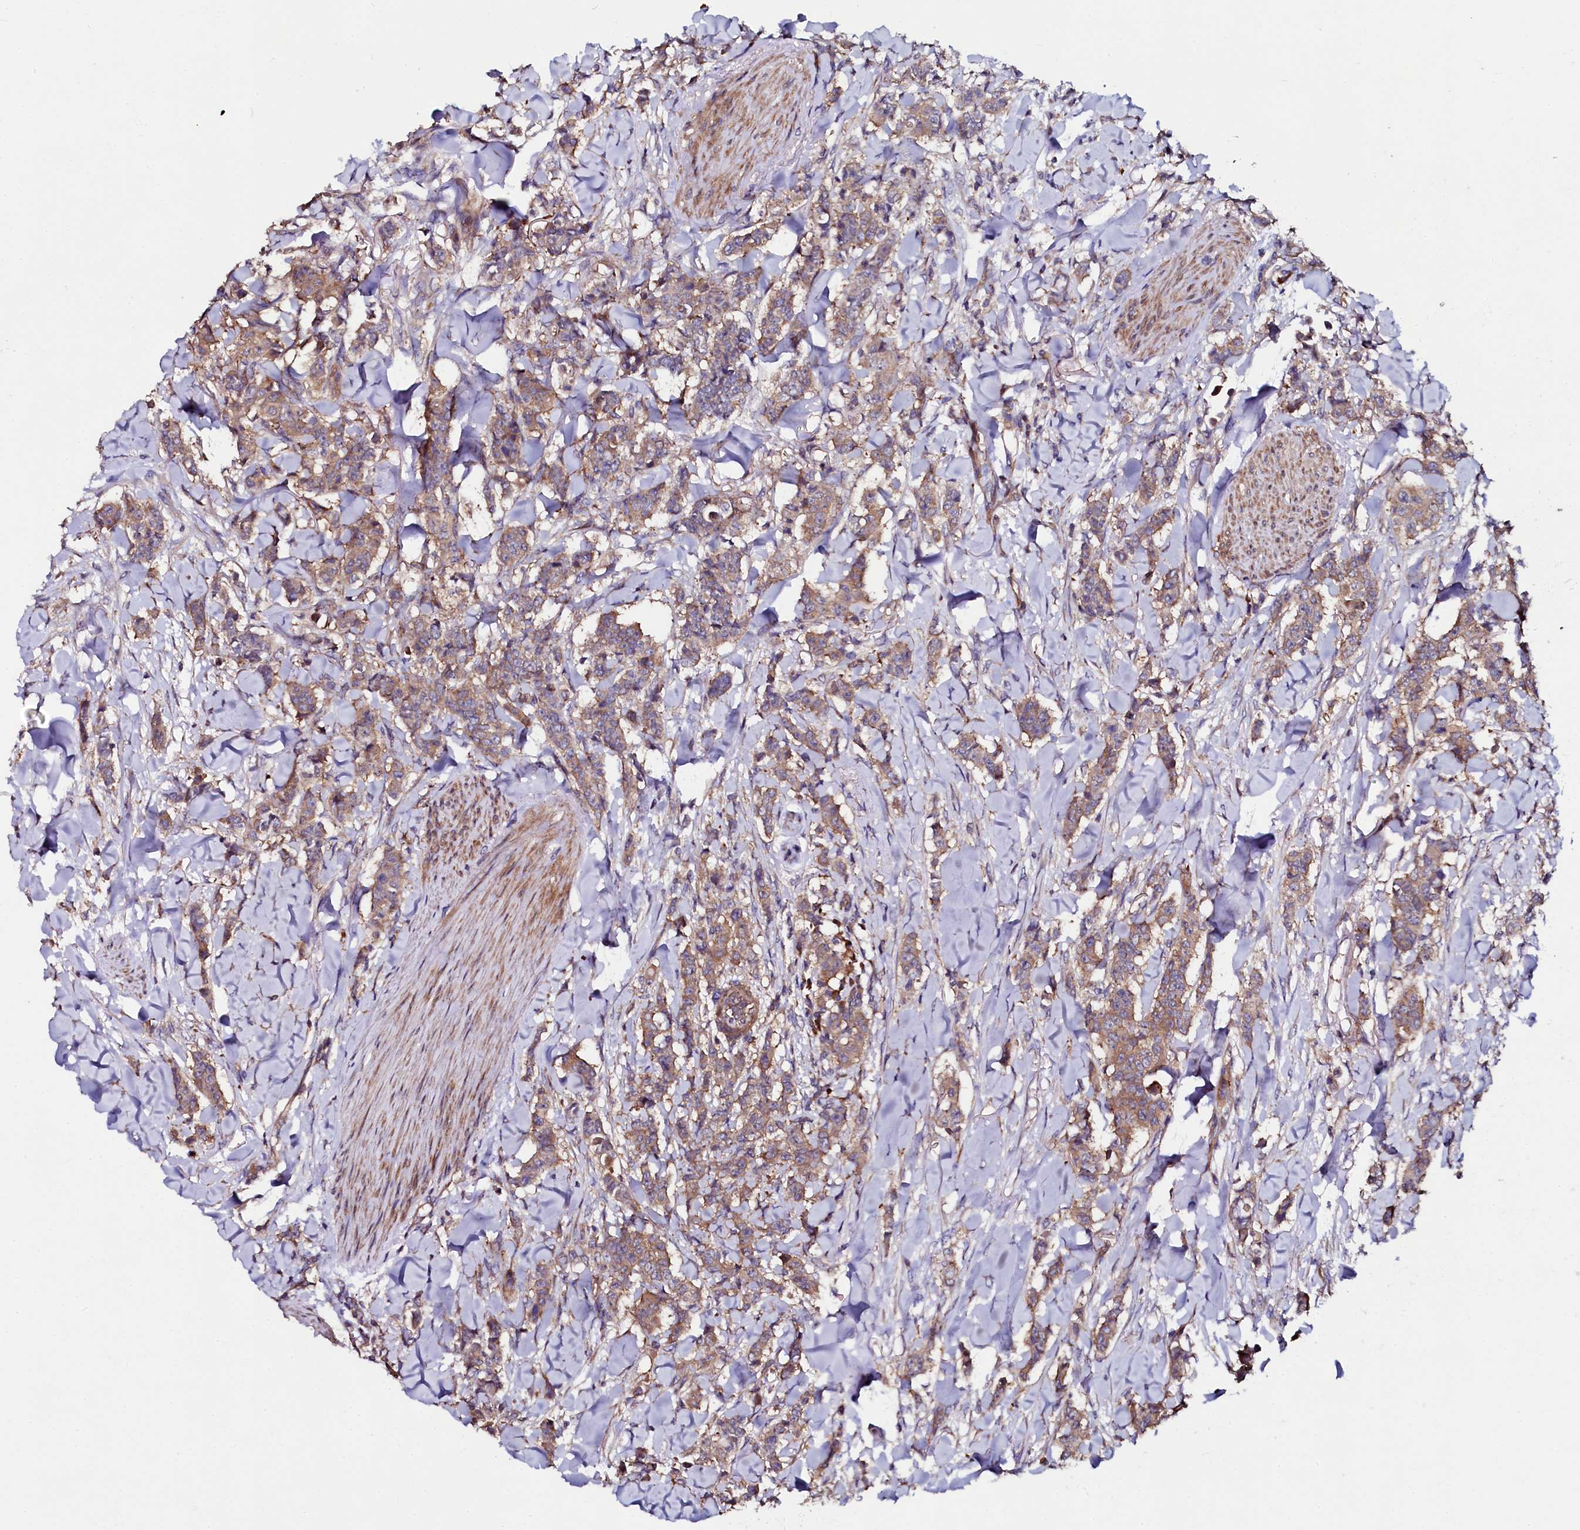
{"staining": {"intensity": "moderate", "quantity": ">75%", "location": "cytoplasmic/membranous"}, "tissue": "breast cancer", "cell_type": "Tumor cells", "image_type": "cancer", "snomed": [{"axis": "morphology", "description": "Duct carcinoma"}, {"axis": "topography", "description": "Breast"}], "caption": "This micrograph exhibits IHC staining of human breast cancer, with medium moderate cytoplasmic/membranous staining in approximately >75% of tumor cells.", "gene": "USPL1", "patient": {"sex": "female", "age": 40}}